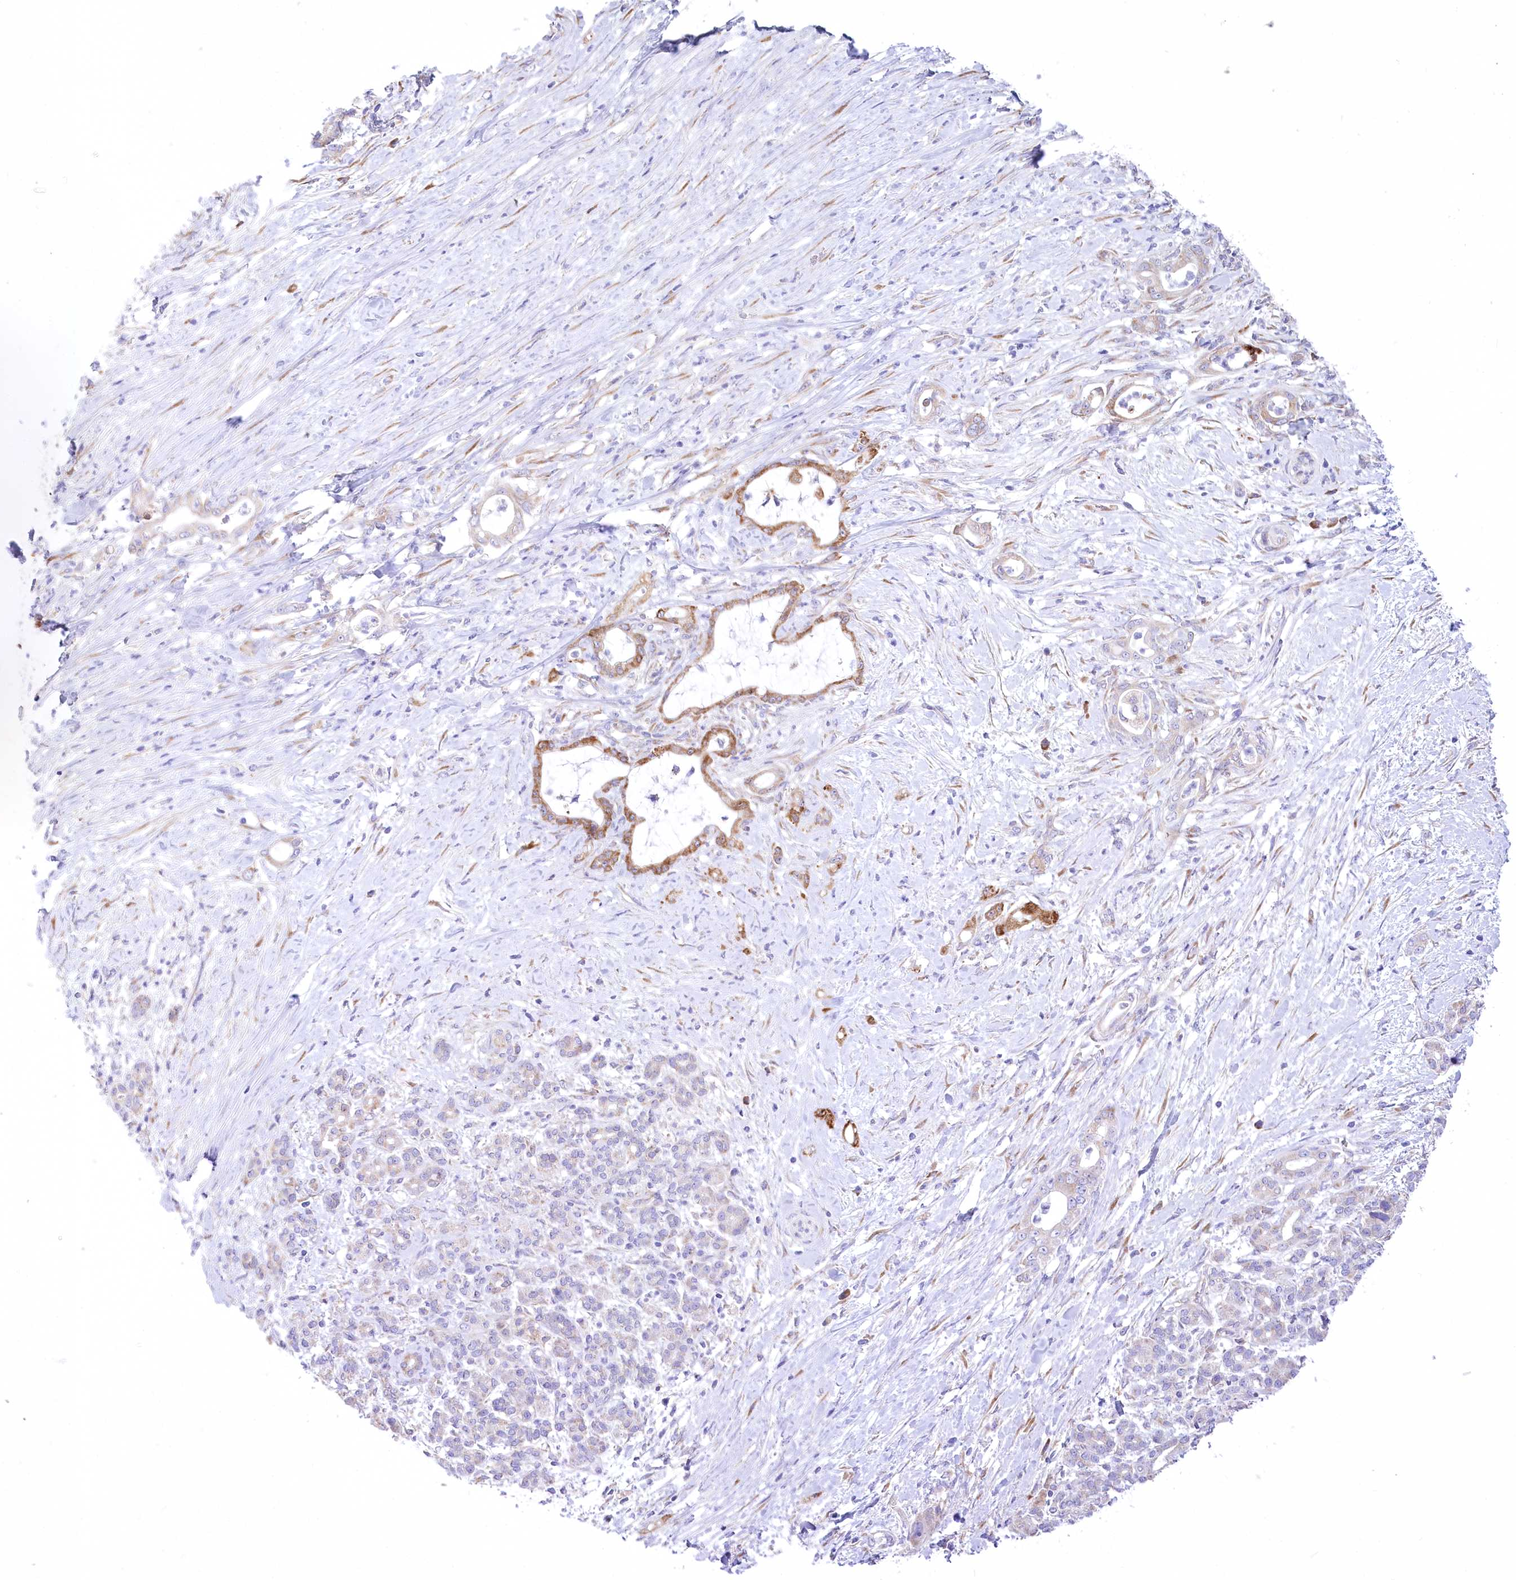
{"staining": {"intensity": "moderate", "quantity": "<25%", "location": "cytoplasmic/membranous"}, "tissue": "pancreatic cancer", "cell_type": "Tumor cells", "image_type": "cancer", "snomed": [{"axis": "morphology", "description": "Adenocarcinoma, NOS"}, {"axis": "topography", "description": "Pancreas"}], "caption": "The immunohistochemical stain highlights moderate cytoplasmic/membranous staining in tumor cells of pancreatic cancer (adenocarcinoma) tissue. (DAB IHC, brown staining for protein, blue staining for nuclei).", "gene": "STT3B", "patient": {"sex": "female", "age": 55}}